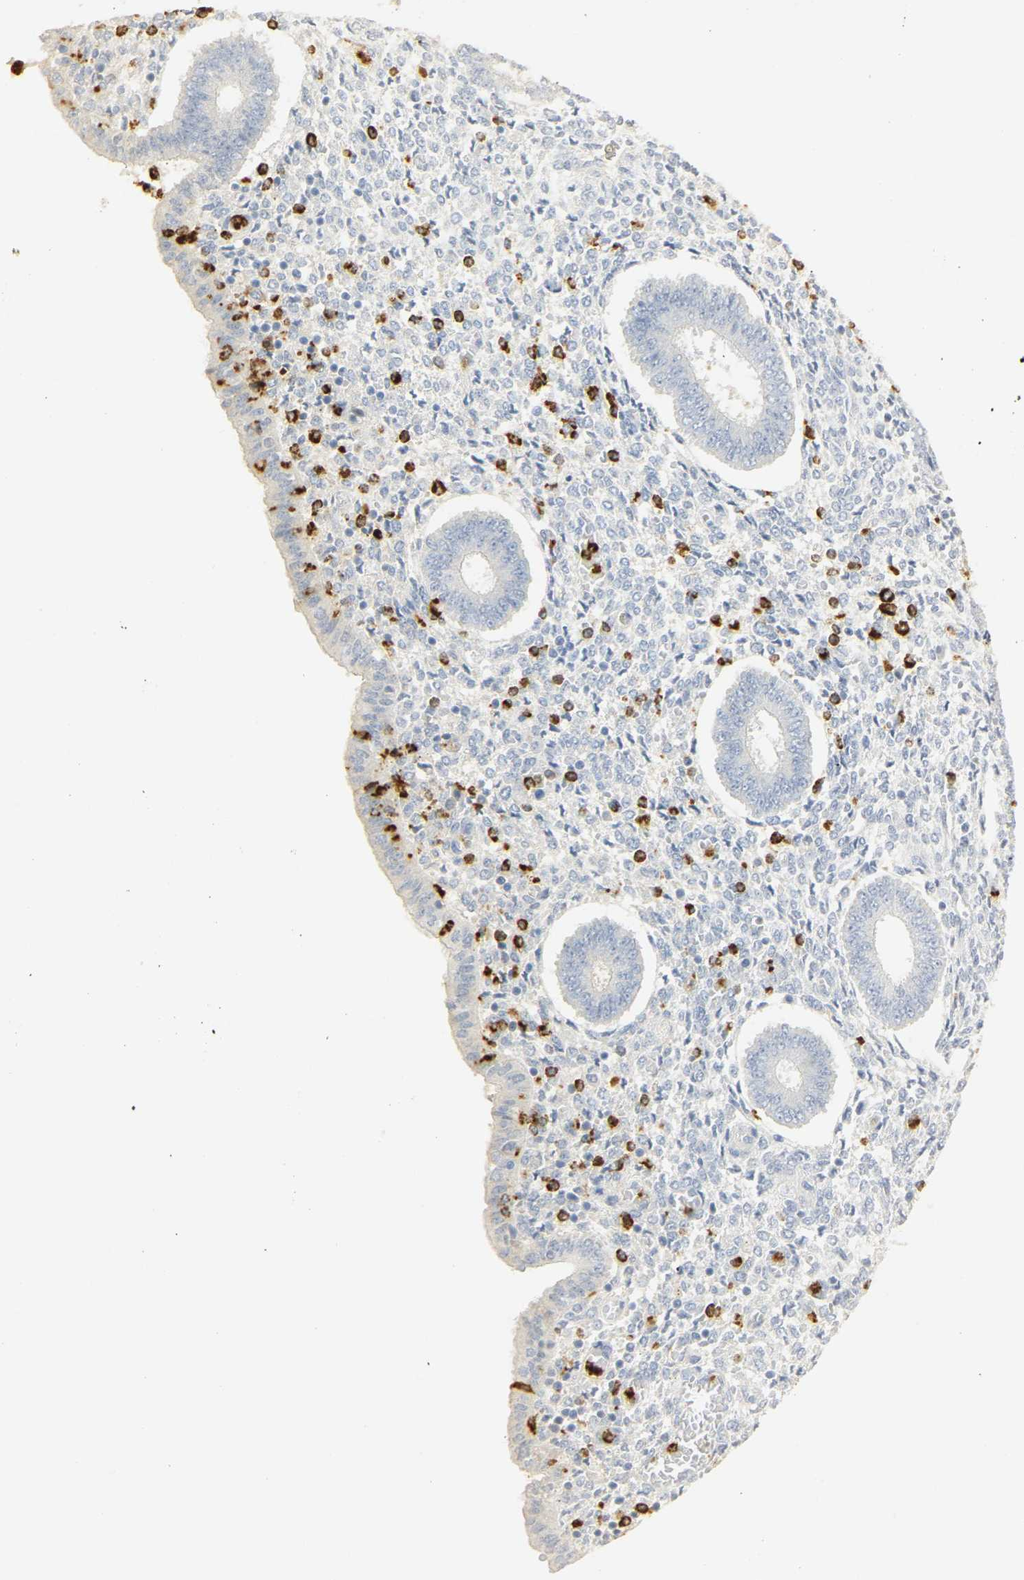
{"staining": {"intensity": "moderate", "quantity": "<25%", "location": "cytoplasmic/membranous"}, "tissue": "endometrium", "cell_type": "Cells in endometrial stroma", "image_type": "normal", "snomed": [{"axis": "morphology", "description": "Normal tissue, NOS"}, {"axis": "topography", "description": "Endometrium"}], "caption": "Immunohistochemistry (DAB) staining of normal human endometrium shows moderate cytoplasmic/membranous protein positivity in approximately <25% of cells in endometrial stroma. The staining was performed using DAB (3,3'-diaminobenzidine) to visualize the protein expression in brown, while the nuclei were stained in blue with hematoxylin (Magnification: 20x).", "gene": "MPO", "patient": {"sex": "female", "age": 35}}